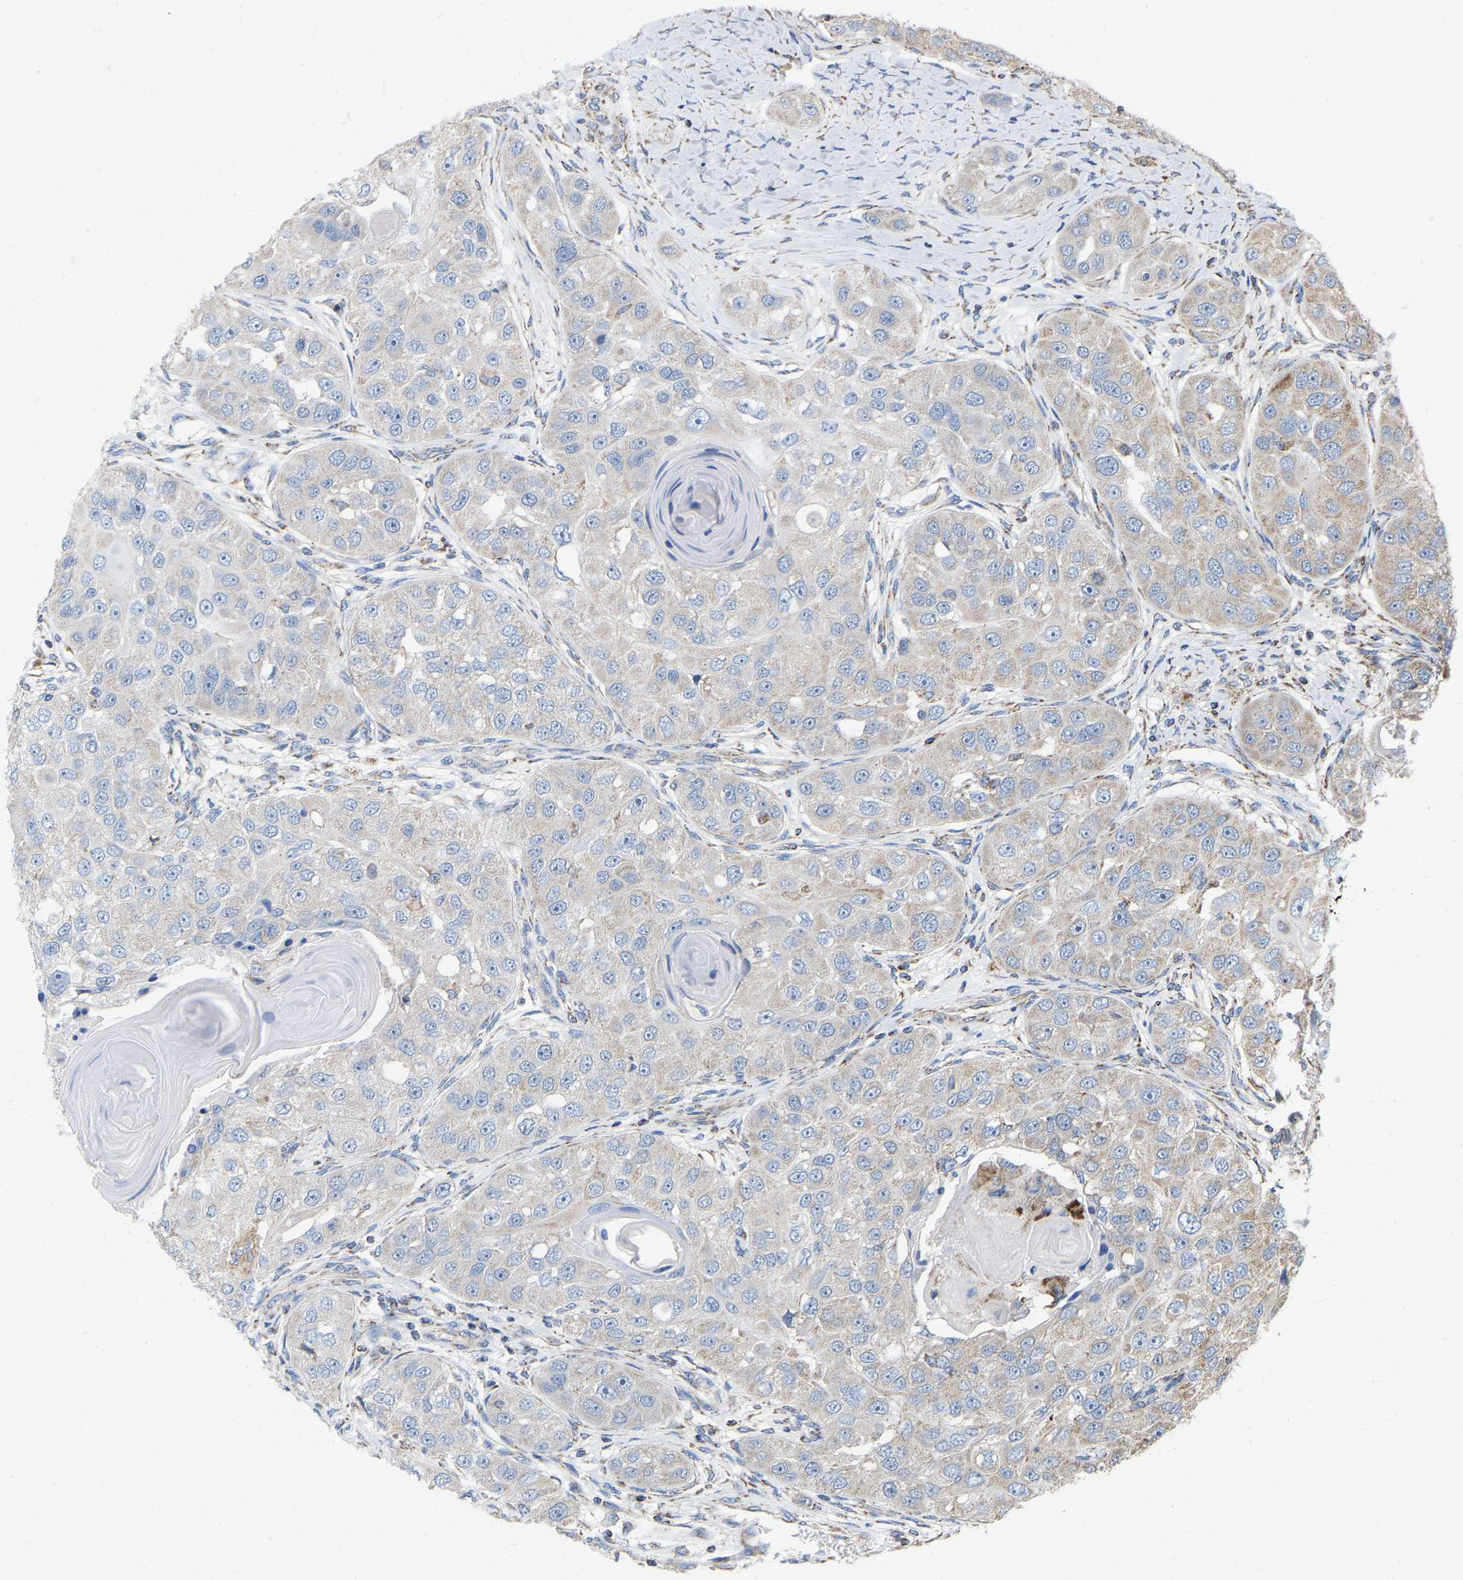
{"staining": {"intensity": "weak", "quantity": "<25%", "location": "cytoplasmic/membranous"}, "tissue": "head and neck cancer", "cell_type": "Tumor cells", "image_type": "cancer", "snomed": [{"axis": "morphology", "description": "Normal tissue, NOS"}, {"axis": "morphology", "description": "Squamous cell carcinoma, NOS"}, {"axis": "topography", "description": "Skeletal muscle"}, {"axis": "topography", "description": "Head-Neck"}], "caption": "IHC of human head and neck cancer shows no staining in tumor cells.", "gene": "CBLB", "patient": {"sex": "male", "age": 51}}